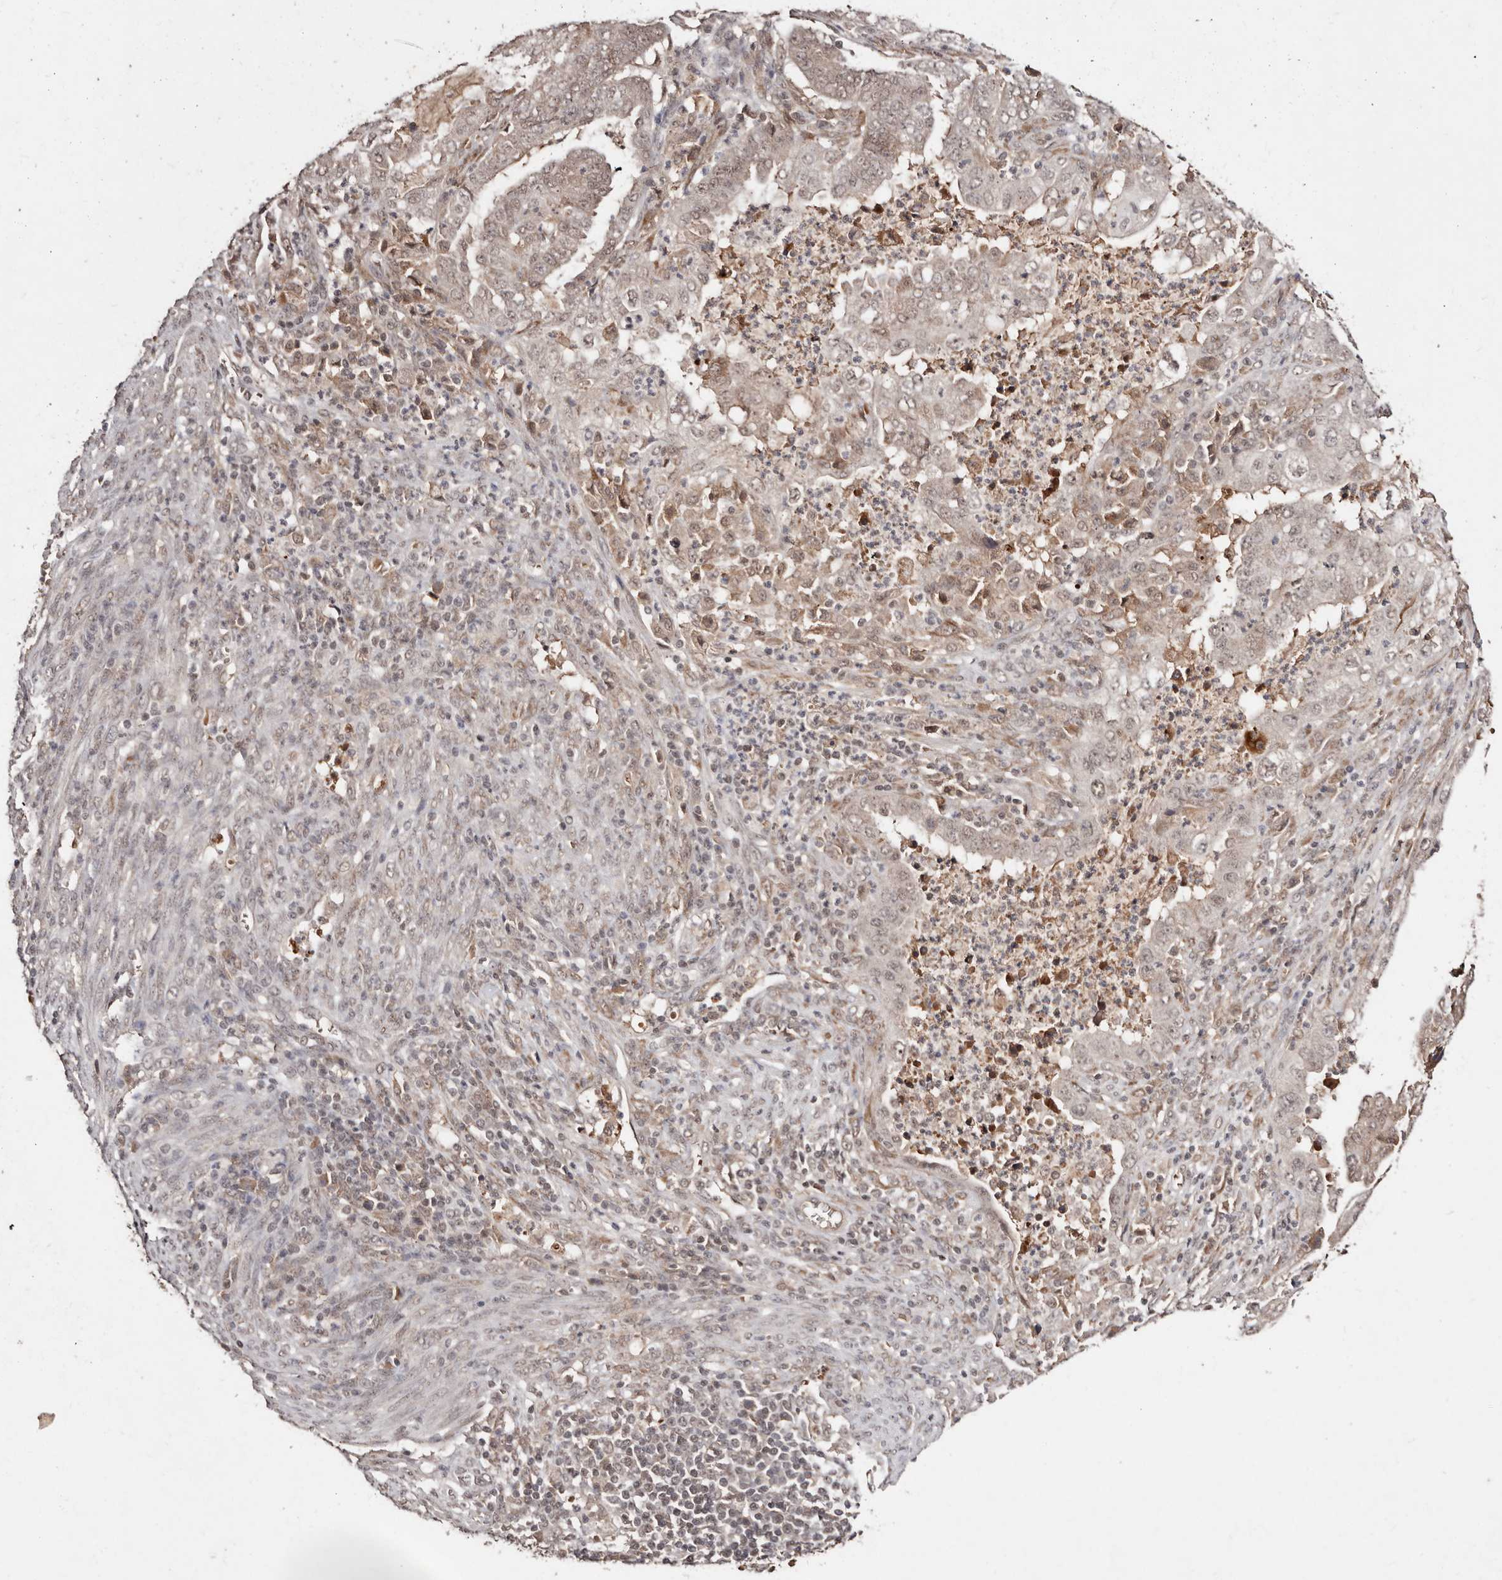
{"staining": {"intensity": "weak", "quantity": ">75%", "location": "cytoplasmic/membranous,nuclear"}, "tissue": "endometrial cancer", "cell_type": "Tumor cells", "image_type": "cancer", "snomed": [{"axis": "morphology", "description": "Adenocarcinoma, NOS"}, {"axis": "topography", "description": "Endometrium"}], "caption": "This histopathology image demonstrates endometrial cancer stained with immunohistochemistry to label a protein in brown. The cytoplasmic/membranous and nuclear of tumor cells show weak positivity for the protein. Nuclei are counter-stained blue.", "gene": "BICRAL", "patient": {"sex": "female", "age": 51}}